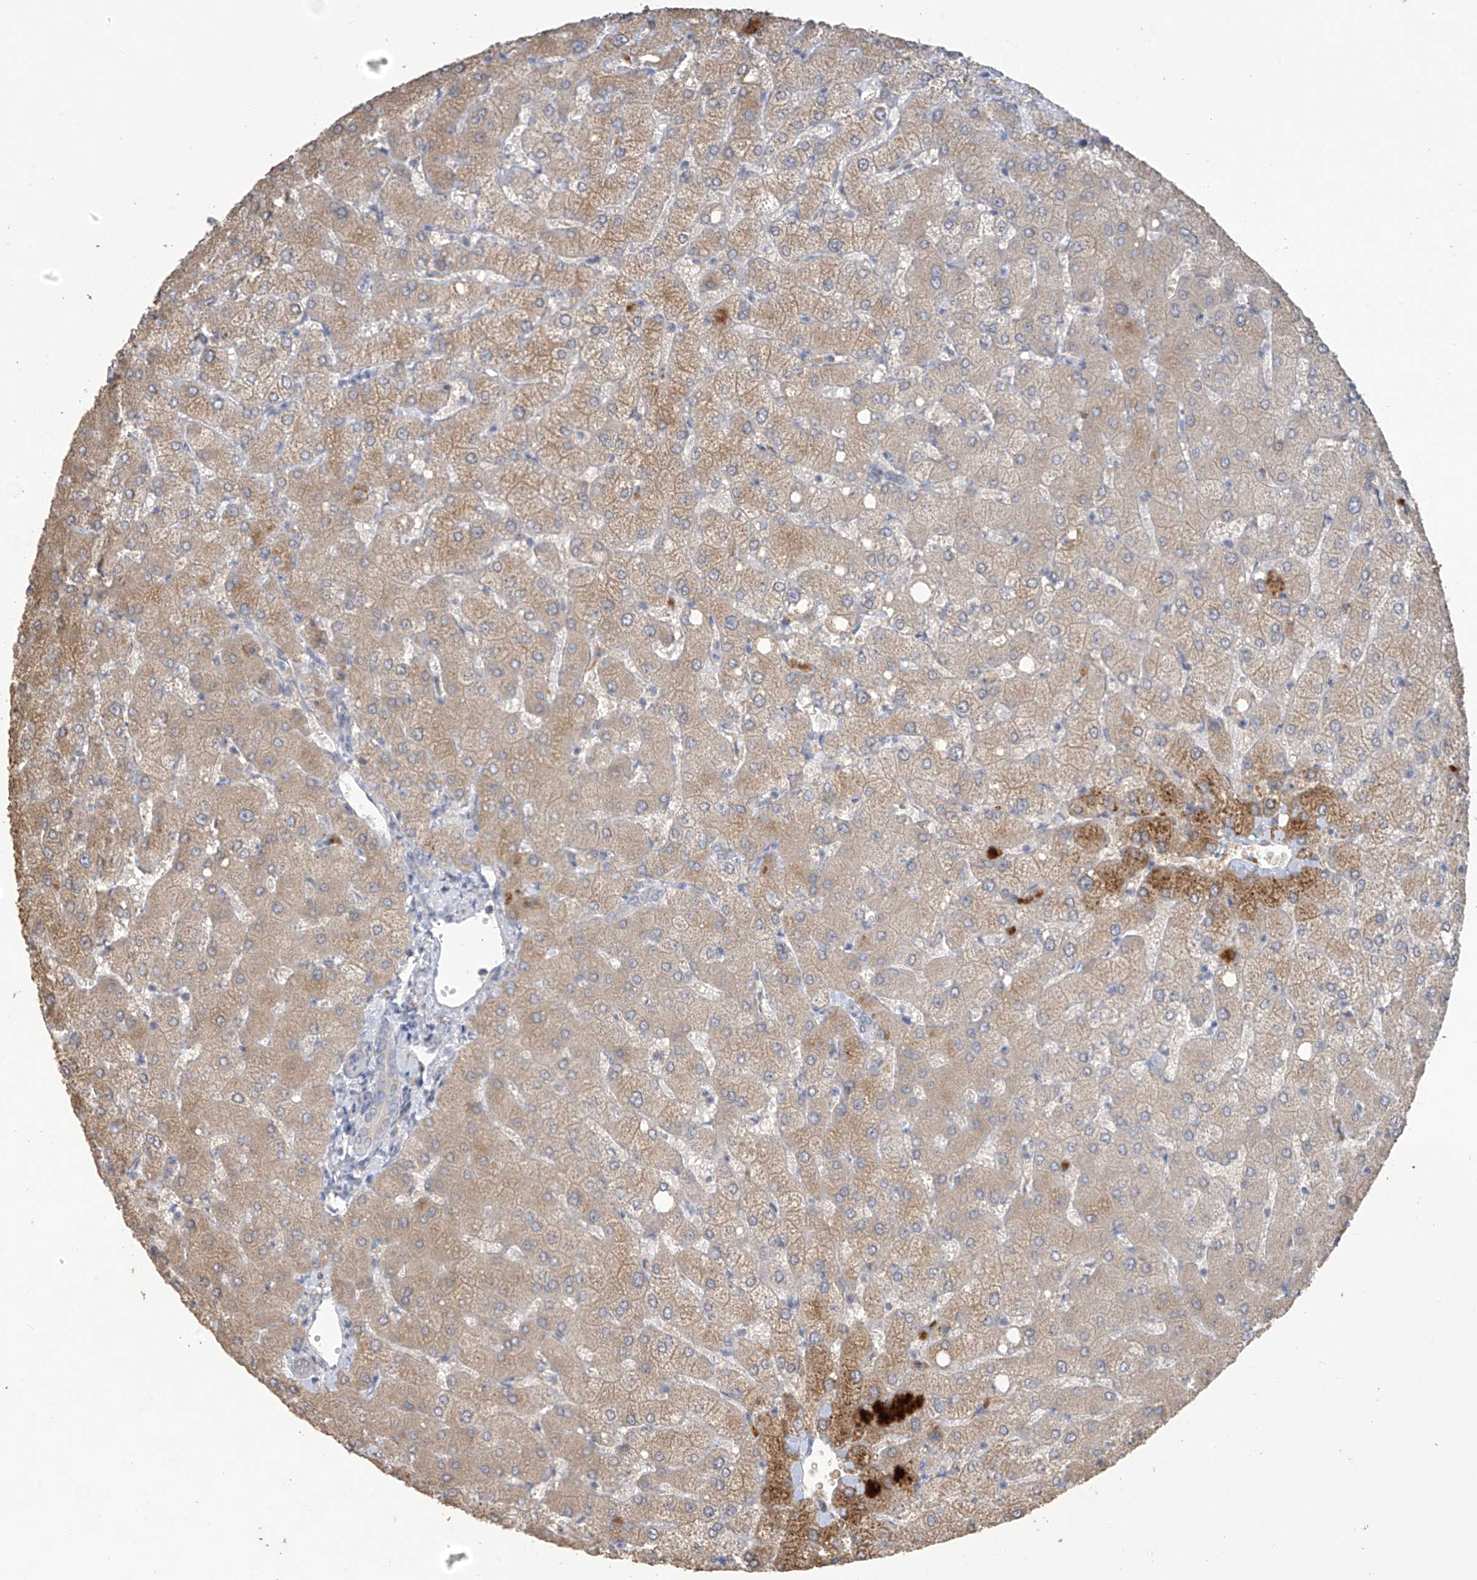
{"staining": {"intensity": "negative", "quantity": "none", "location": "none"}, "tissue": "liver", "cell_type": "Cholangiocytes", "image_type": "normal", "snomed": [{"axis": "morphology", "description": "Normal tissue, NOS"}, {"axis": "topography", "description": "Liver"}], "caption": "Immunohistochemistry (IHC) photomicrograph of unremarkable liver: liver stained with DAB (3,3'-diaminobenzidine) displays no significant protein staining in cholangiocytes.", "gene": "SLFN14", "patient": {"sex": "female", "age": 54}}